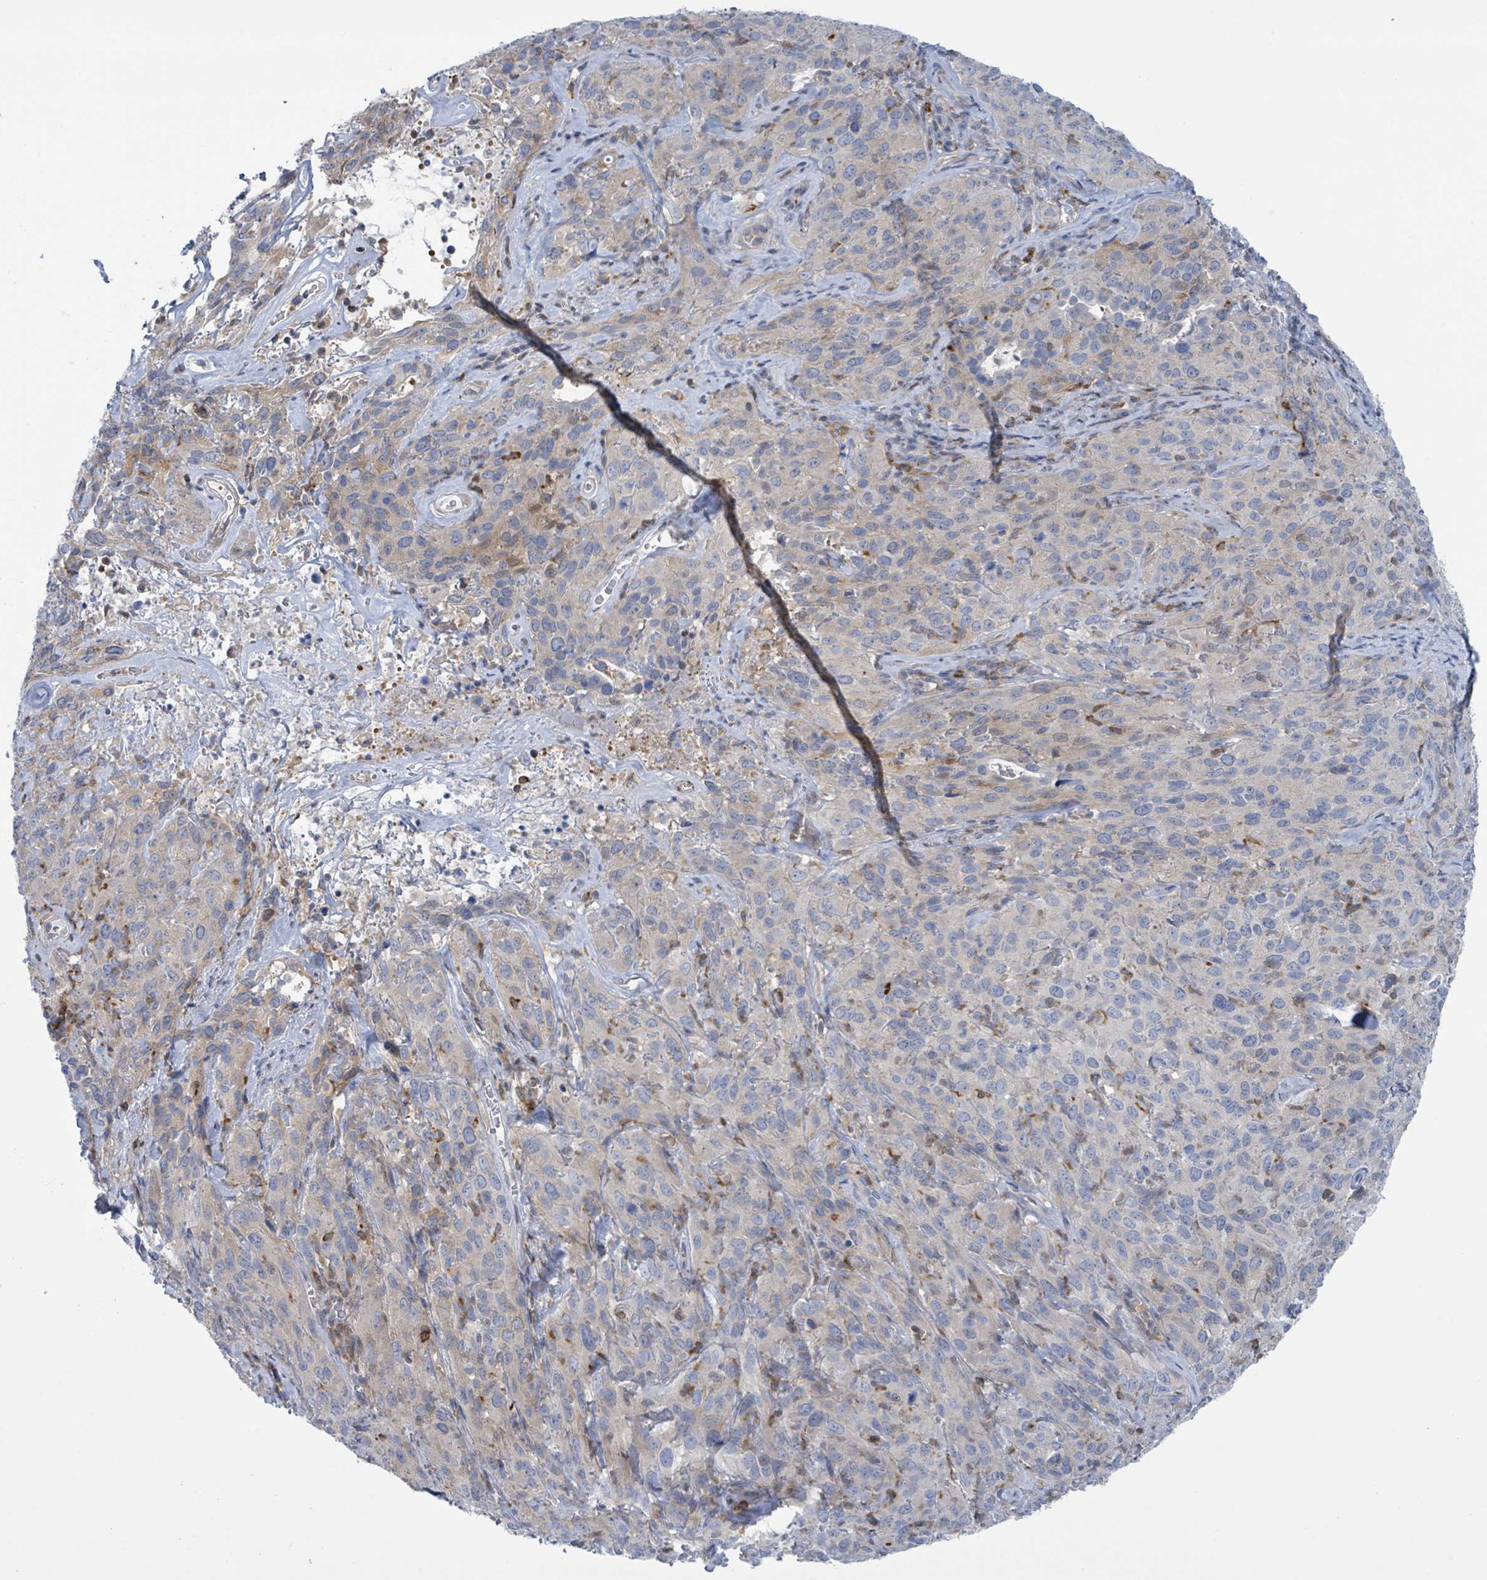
{"staining": {"intensity": "negative", "quantity": "none", "location": "none"}, "tissue": "cervical cancer", "cell_type": "Tumor cells", "image_type": "cancer", "snomed": [{"axis": "morphology", "description": "Squamous cell carcinoma, NOS"}, {"axis": "topography", "description": "Cervix"}], "caption": "Tumor cells show no significant protein expression in cervical cancer.", "gene": "DGKZ", "patient": {"sex": "female", "age": 51}}